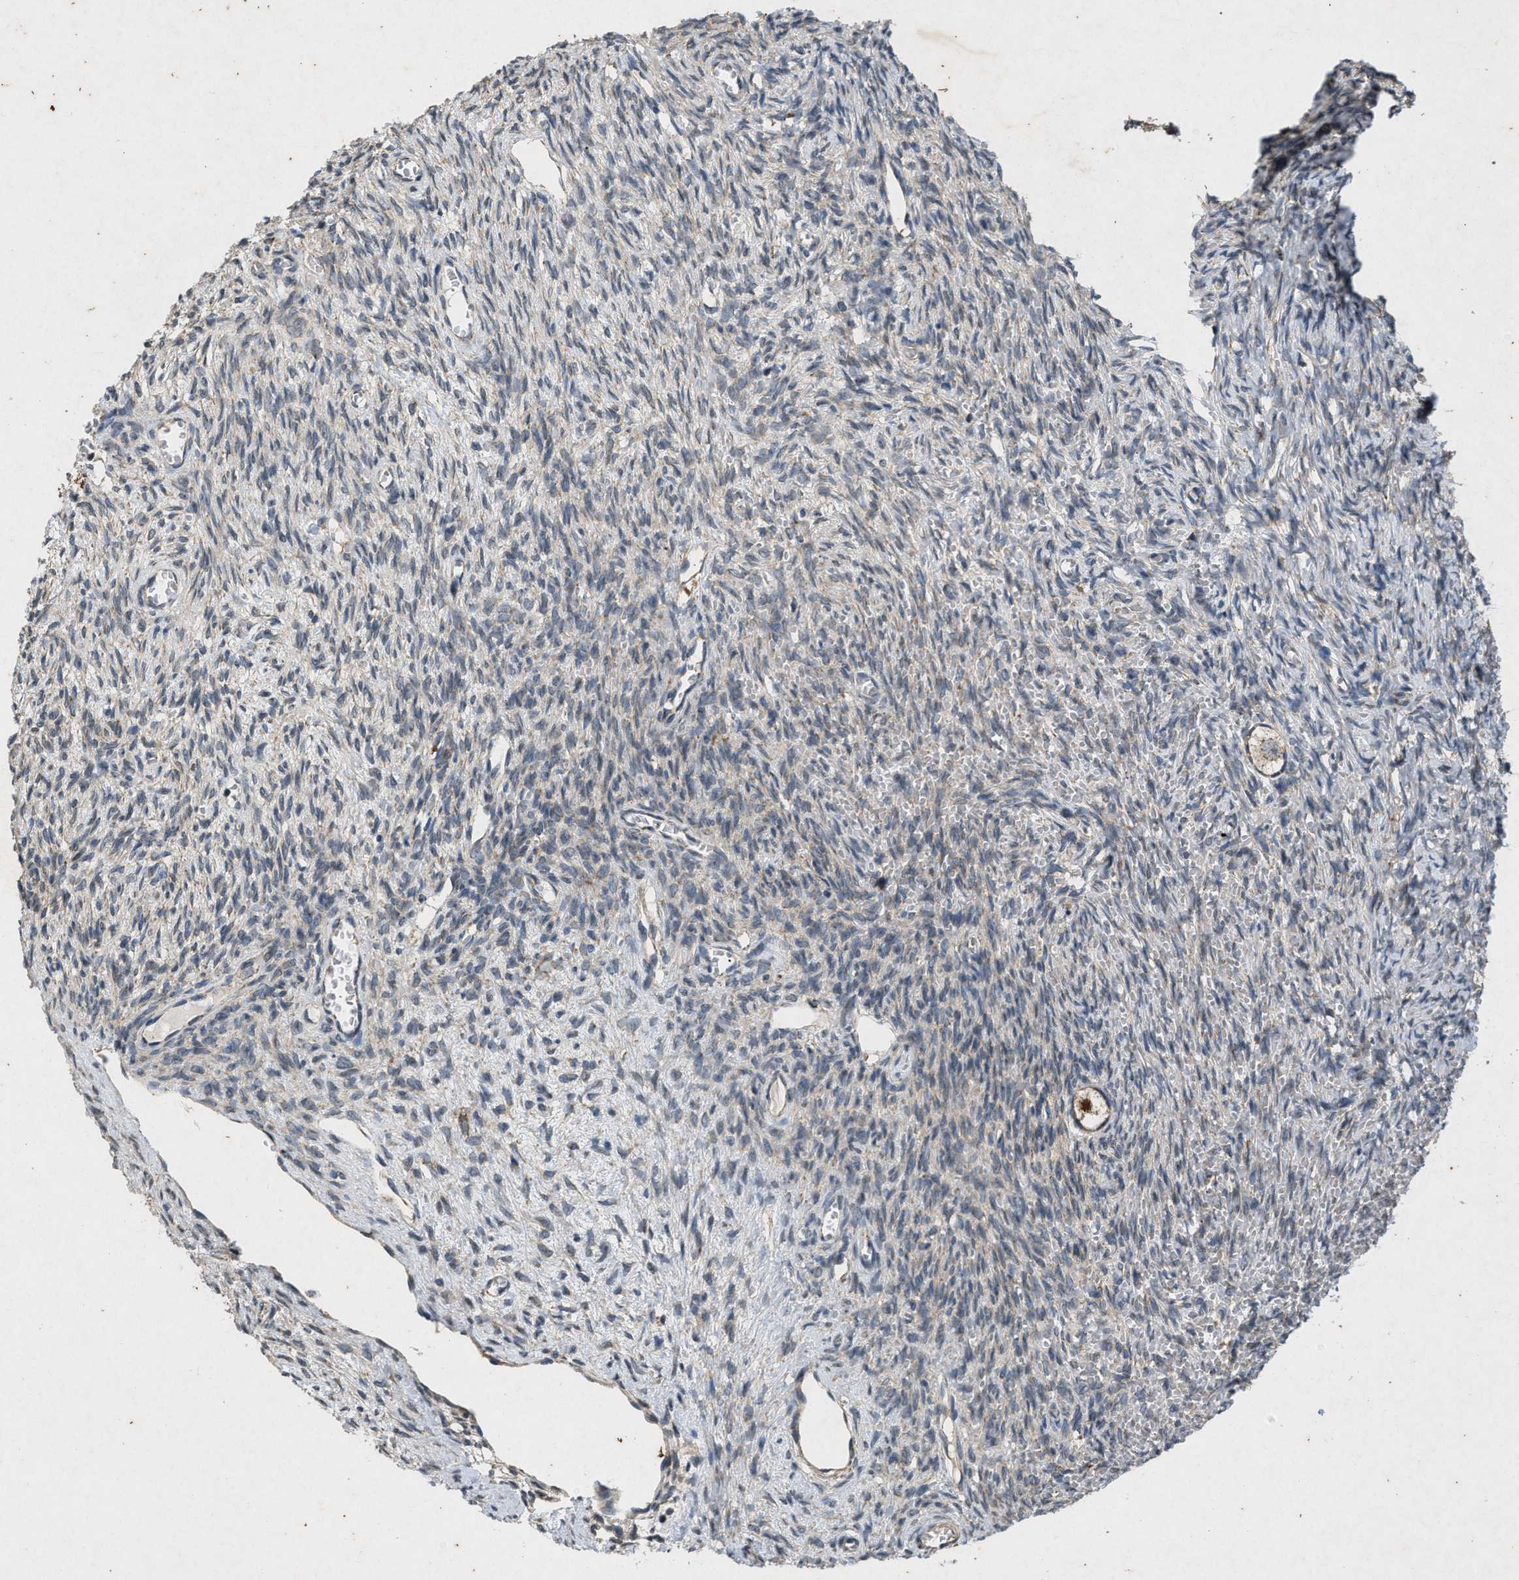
{"staining": {"intensity": "moderate", "quantity": ">75%", "location": "cytoplasmic/membranous"}, "tissue": "ovary", "cell_type": "Follicle cells", "image_type": "normal", "snomed": [{"axis": "morphology", "description": "Normal tissue, NOS"}, {"axis": "topography", "description": "Ovary"}], "caption": "Normal ovary exhibits moderate cytoplasmic/membranous positivity in about >75% of follicle cells.", "gene": "PRKG2", "patient": {"sex": "female", "age": 27}}